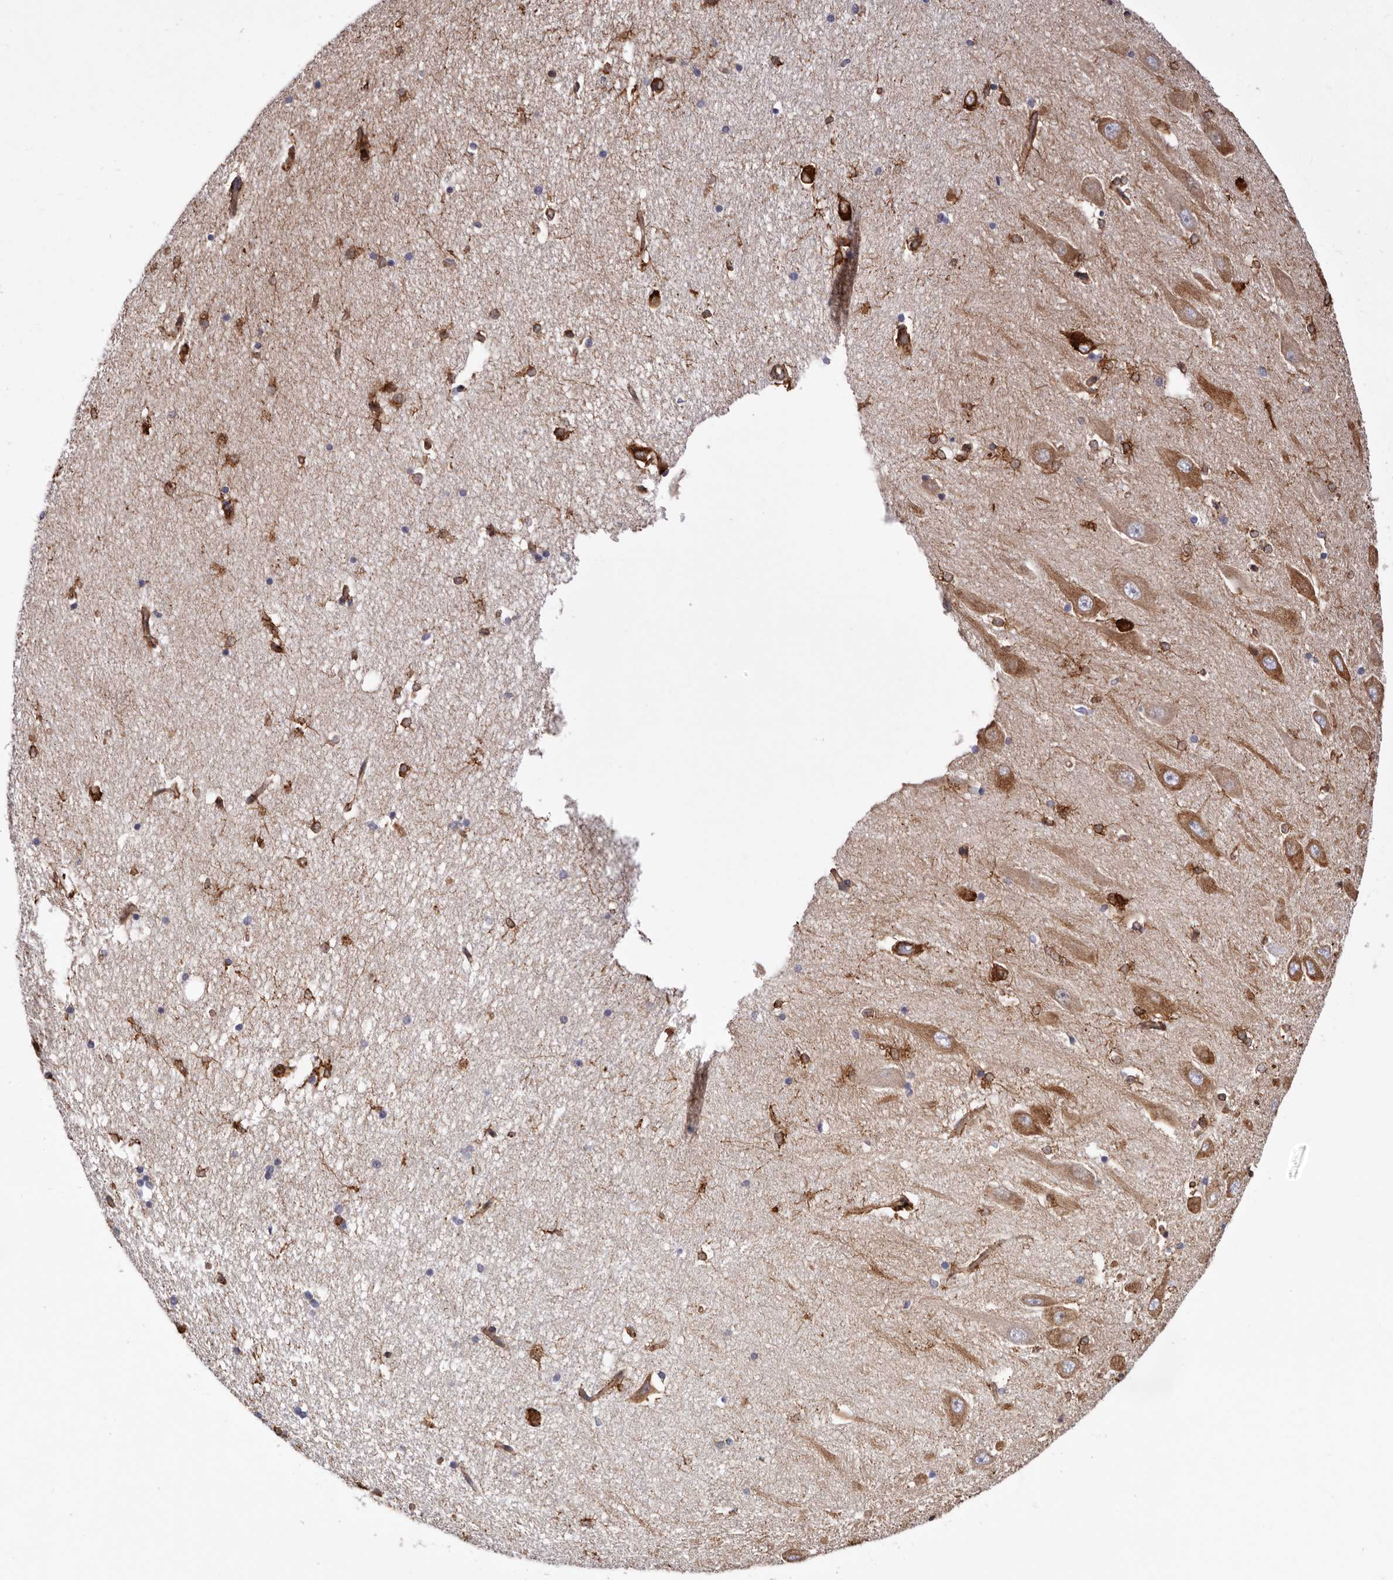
{"staining": {"intensity": "moderate", "quantity": "25%-75%", "location": "cytoplasmic/membranous"}, "tissue": "hippocampus", "cell_type": "Glial cells", "image_type": "normal", "snomed": [{"axis": "morphology", "description": "Normal tissue, NOS"}, {"axis": "topography", "description": "Hippocampus"}], "caption": "Glial cells reveal moderate cytoplasmic/membranous staining in about 25%-75% of cells in benign hippocampus.", "gene": "SEMA3E", "patient": {"sex": "male", "age": 45}}